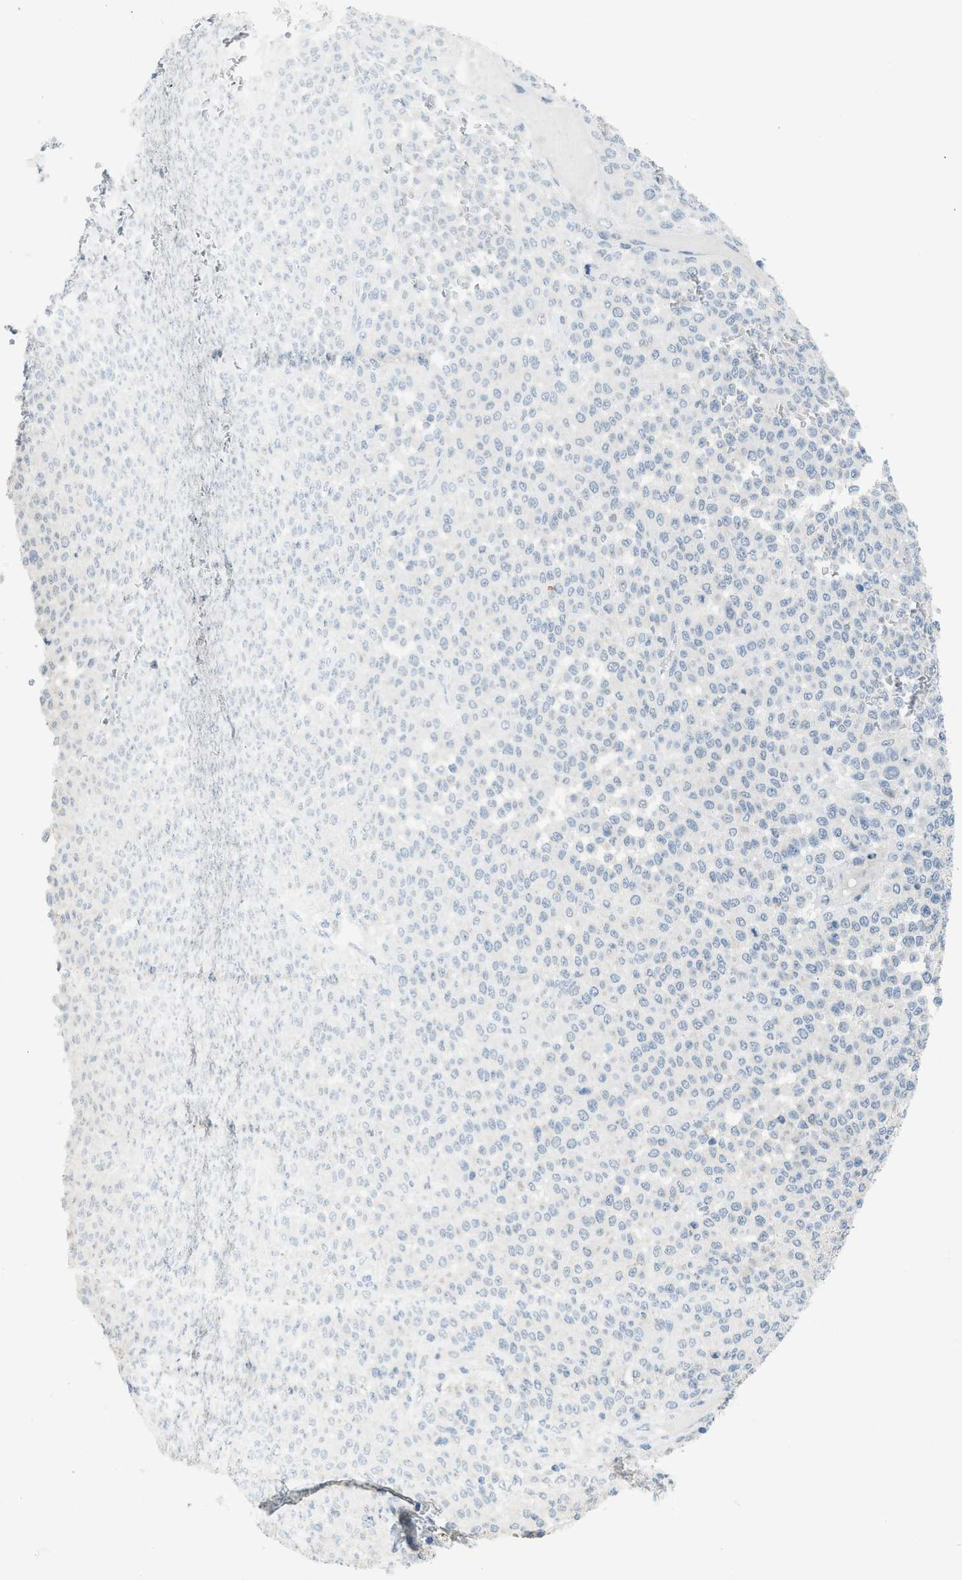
{"staining": {"intensity": "negative", "quantity": "none", "location": "none"}, "tissue": "melanoma", "cell_type": "Tumor cells", "image_type": "cancer", "snomed": [{"axis": "morphology", "description": "Malignant melanoma, Metastatic site"}, {"axis": "topography", "description": "Pancreas"}], "caption": "Tumor cells show no significant protein expression in malignant melanoma (metastatic site). (Stains: DAB (3,3'-diaminobenzidine) IHC with hematoxylin counter stain, Microscopy: brightfield microscopy at high magnification).", "gene": "TXNDC2", "patient": {"sex": "female", "age": 30}}